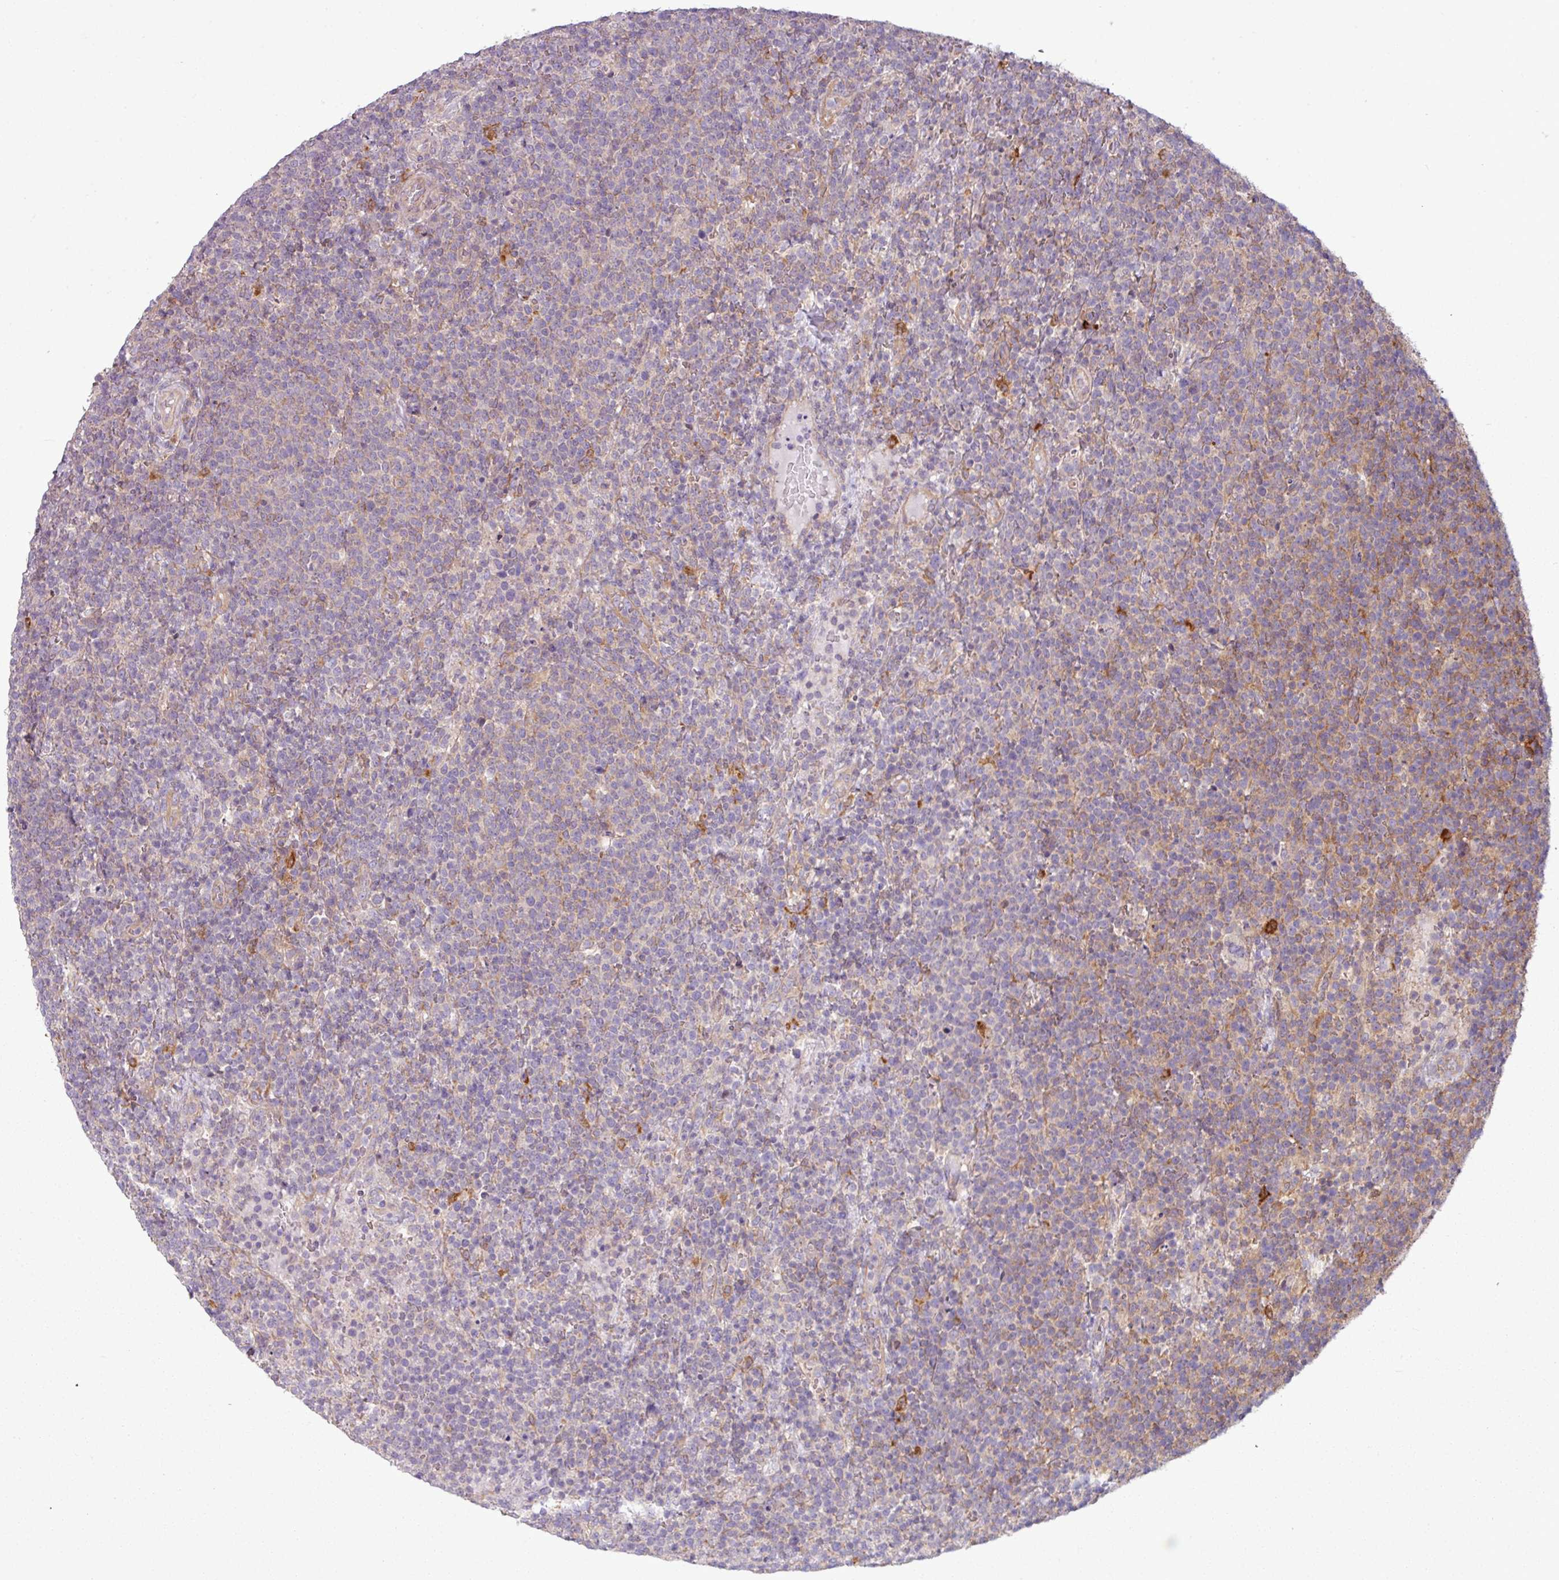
{"staining": {"intensity": "weak", "quantity": "<25%", "location": "cytoplasmic/membranous"}, "tissue": "lymphoma", "cell_type": "Tumor cells", "image_type": "cancer", "snomed": [{"axis": "morphology", "description": "Malignant lymphoma, non-Hodgkin's type, High grade"}, {"axis": "topography", "description": "Lymph node"}], "caption": "High magnification brightfield microscopy of high-grade malignant lymphoma, non-Hodgkin's type stained with DAB (3,3'-diaminobenzidine) (brown) and counterstained with hematoxylin (blue): tumor cells show no significant expression.", "gene": "CAMK2B", "patient": {"sex": "male", "age": 61}}